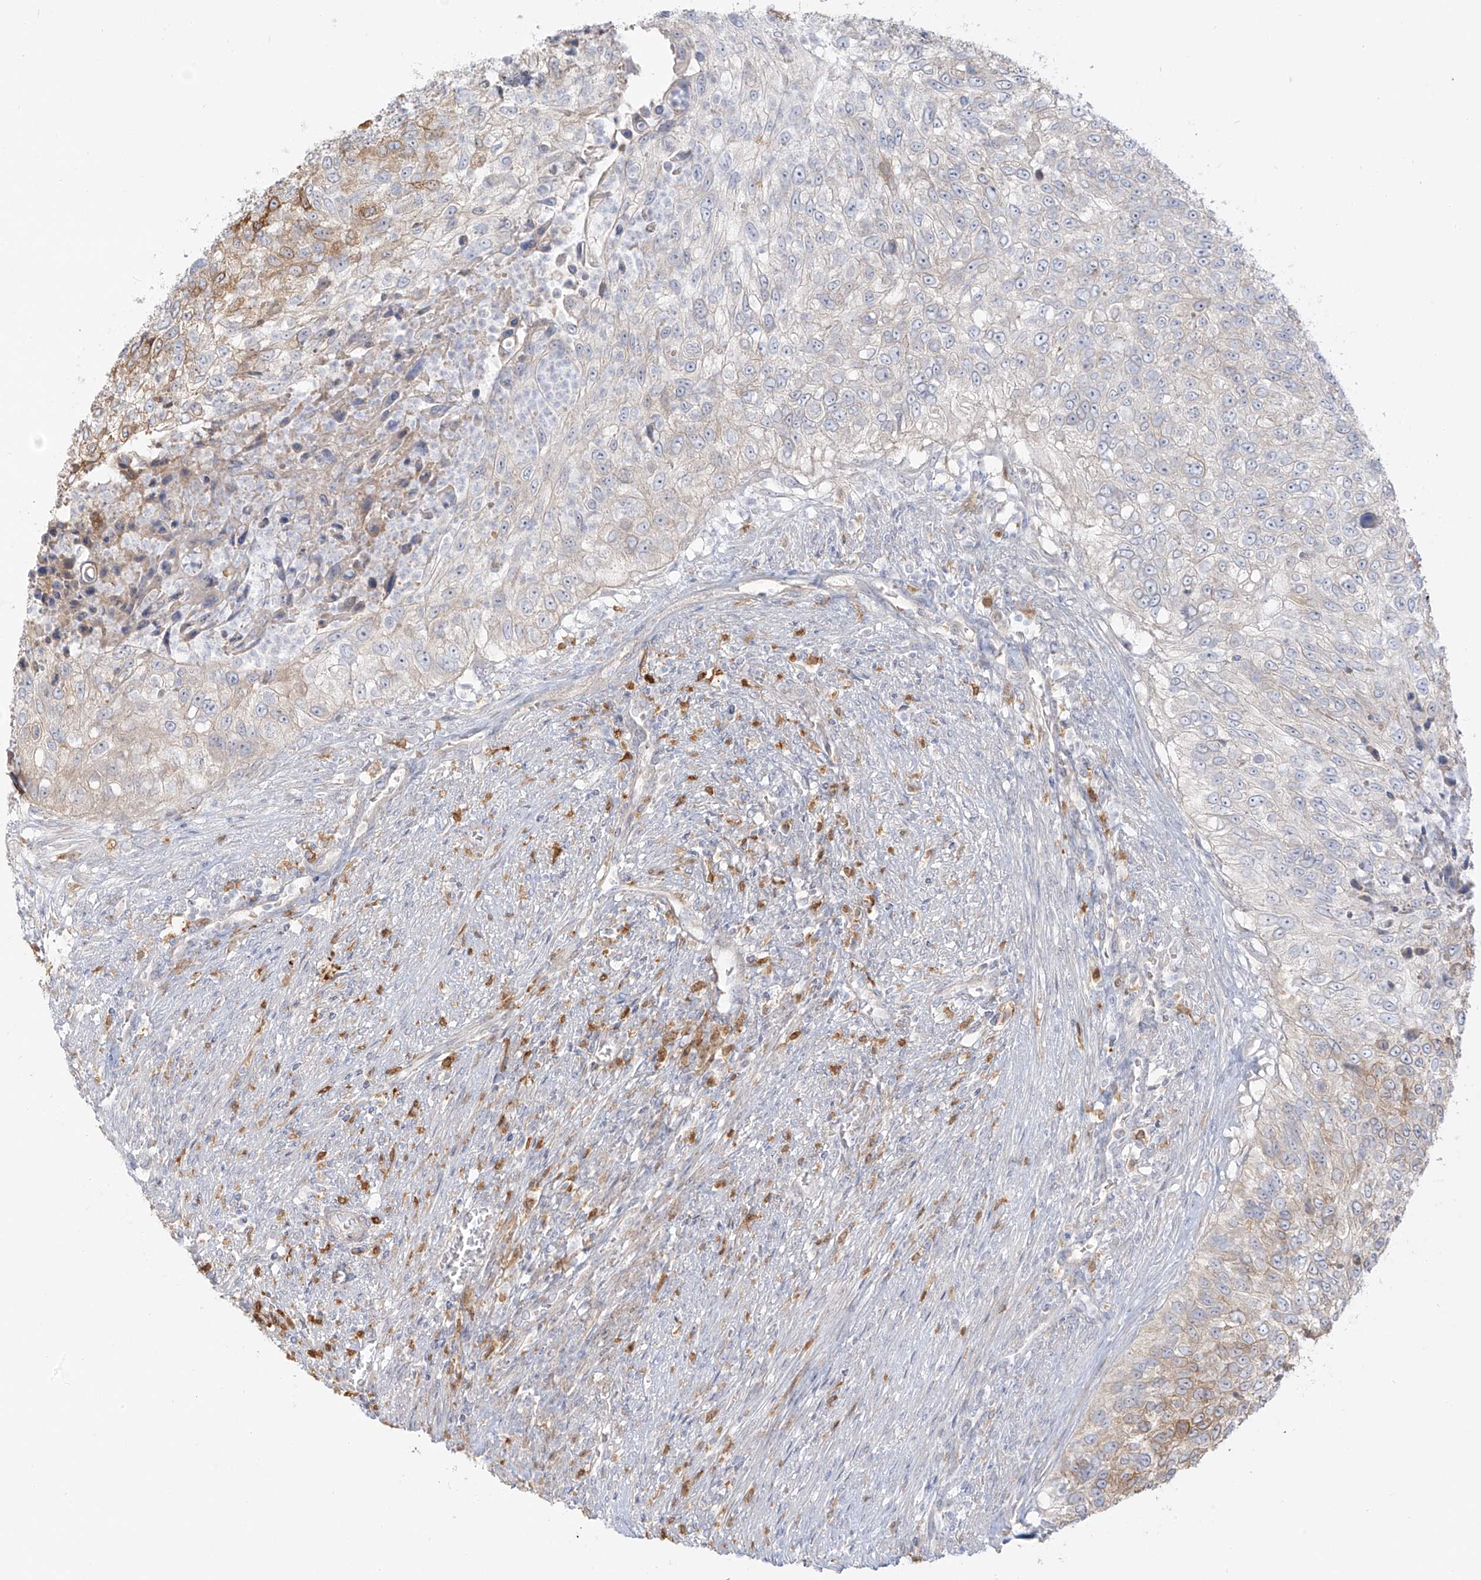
{"staining": {"intensity": "moderate", "quantity": "<25%", "location": "cytoplasmic/membranous"}, "tissue": "urothelial cancer", "cell_type": "Tumor cells", "image_type": "cancer", "snomed": [{"axis": "morphology", "description": "Urothelial carcinoma, High grade"}, {"axis": "topography", "description": "Urinary bladder"}], "caption": "Immunohistochemistry (IHC) histopathology image of urothelial cancer stained for a protein (brown), which reveals low levels of moderate cytoplasmic/membranous positivity in about <25% of tumor cells.", "gene": "UPK1B", "patient": {"sex": "female", "age": 60}}